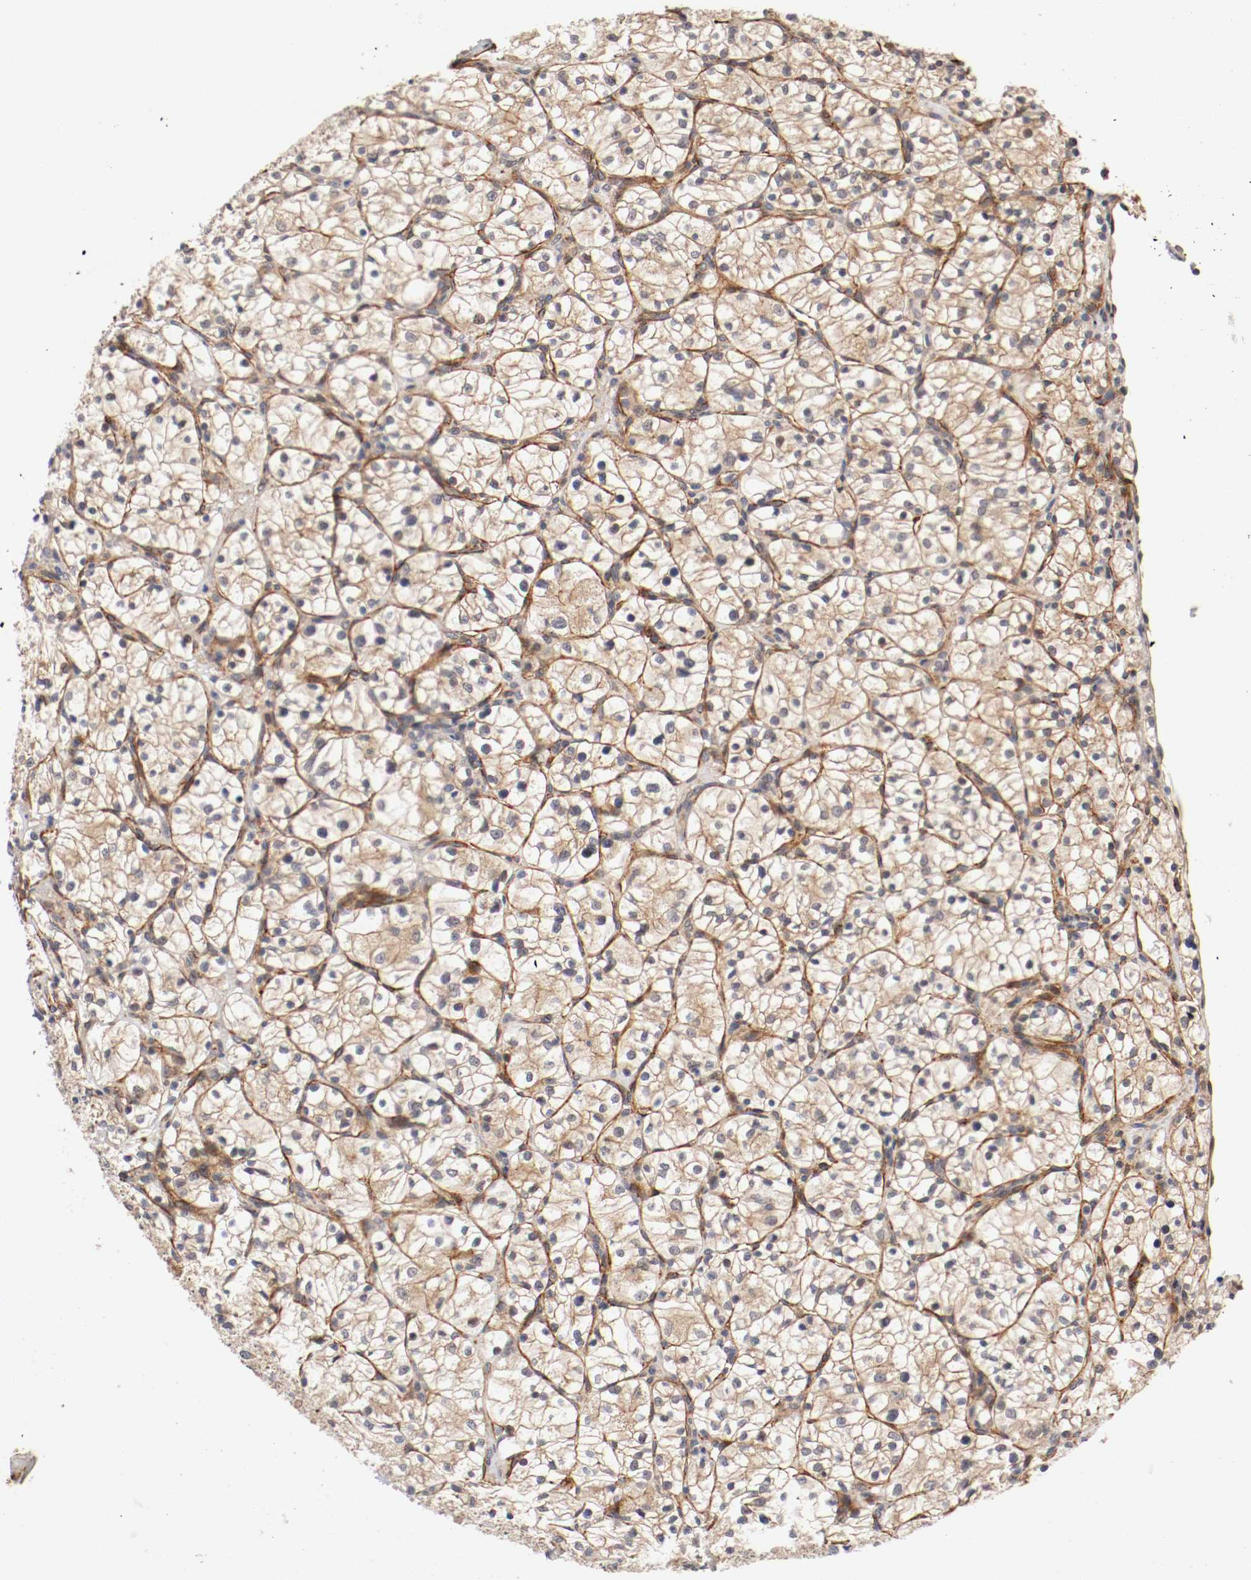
{"staining": {"intensity": "moderate", "quantity": ">75%", "location": "cytoplasmic/membranous"}, "tissue": "renal cancer", "cell_type": "Tumor cells", "image_type": "cancer", "snomed": [{"axis": "morphology", "description": "Adenocarcinoma, NOS"}, {"axis": "topography", "description": "Kidney"}], "caption": "A brown stain labels moderate cytoplasmic/membranous expression of a protein in renal cancer tumor cells. (IHC, brightfield microscopy, high magnification).", "gene": "TYK2", "patient": {"sex": "female", "age": 60}}